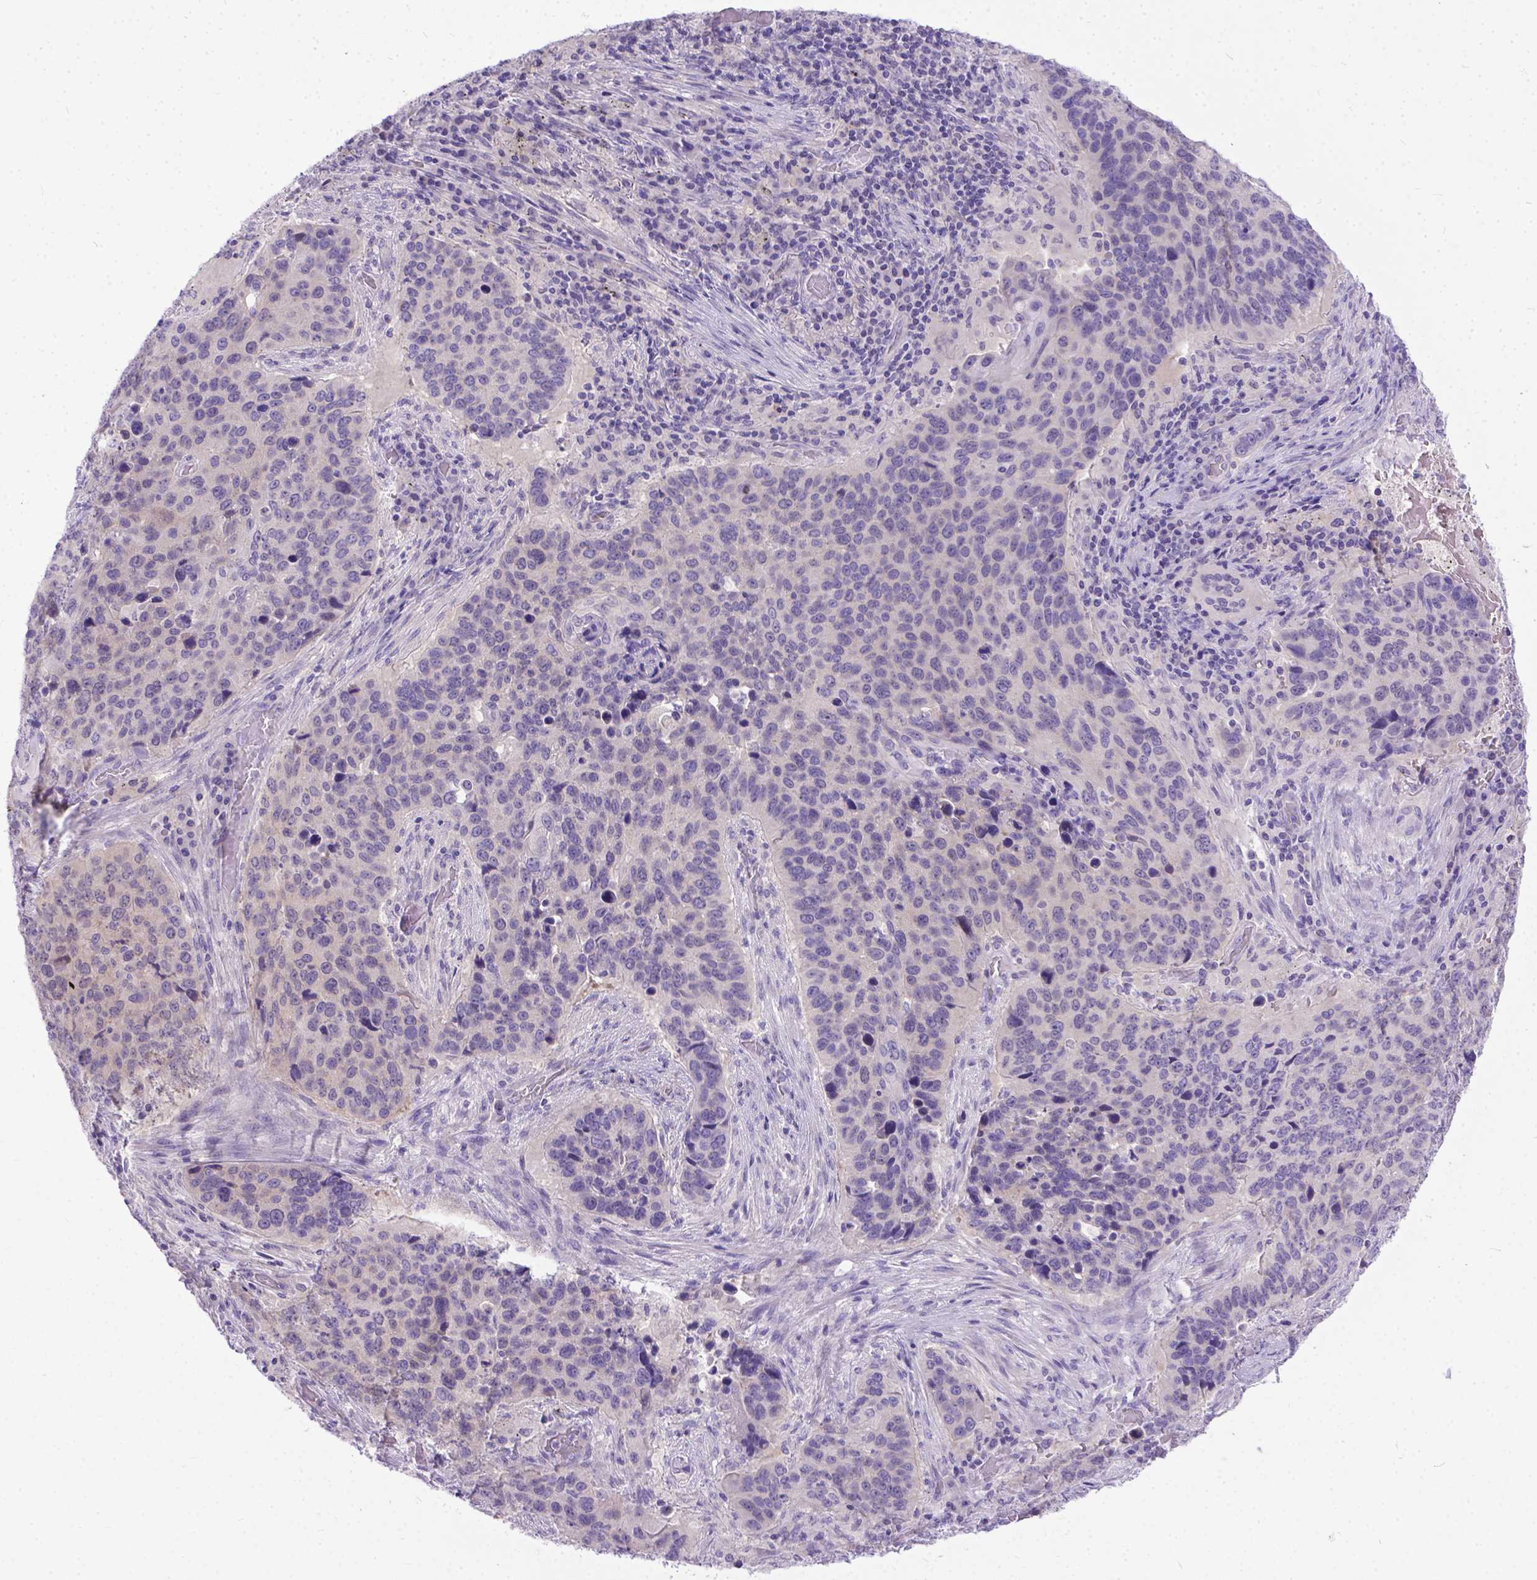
{"staining": {"intensity": "negative", "quantity": "none", "location": "none"}, "tissue": "lung cancer", "cell_type": "Tumor cells", "image_type": "cancer", "snomed": [{"axis": "morphology", "description": "Squamous cell carcinoma, NOS"}, {"axis": "topography", "description": "Lung"}], "caption": "Immunohistochemistry (IHC) of lung cancer (squamous cell carcinoma) demonstrates no expression in tumor cells.", "gene": "TTLL6", "patient": {"sex": "male", "age": 68}}